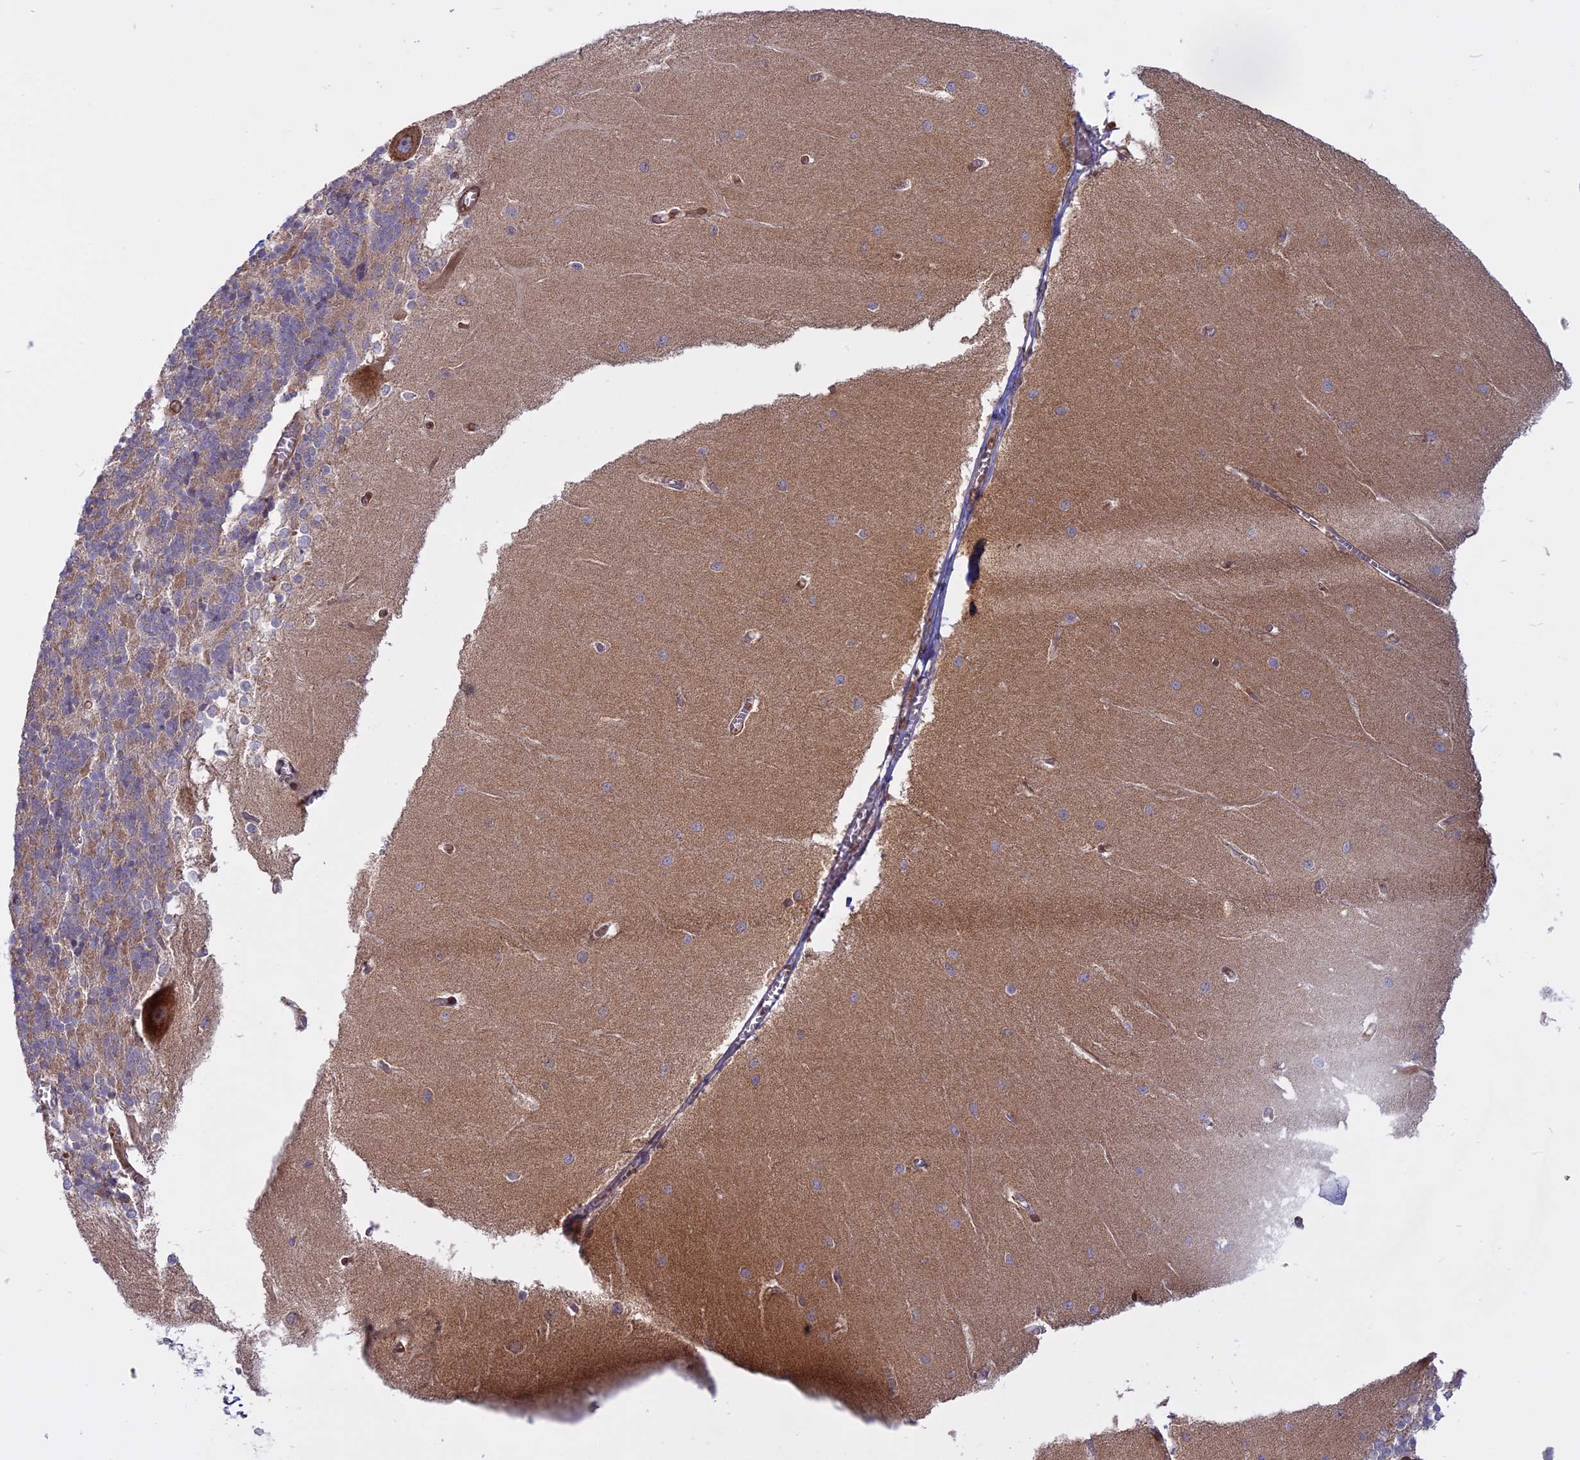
{"staining": {"intensity": "weak", "quantity": "<25%", "location": "cytoplasmic/membranous"}, "tissue": "cerebellum", "cell_type": "Cells in granular layer", "image_type": "normal", "snomed": [{"axis": "morphology", "description": "Normal tissue, NOS"}, {"axis": "topography", "description": "Cerebellum"}], "caption": "A histopathology image of cerebellum stained for a protein displays no brown staining in cells in granular layer.", "gene": "TMEM208", "patient": {"sex": "male", "age": 37}}